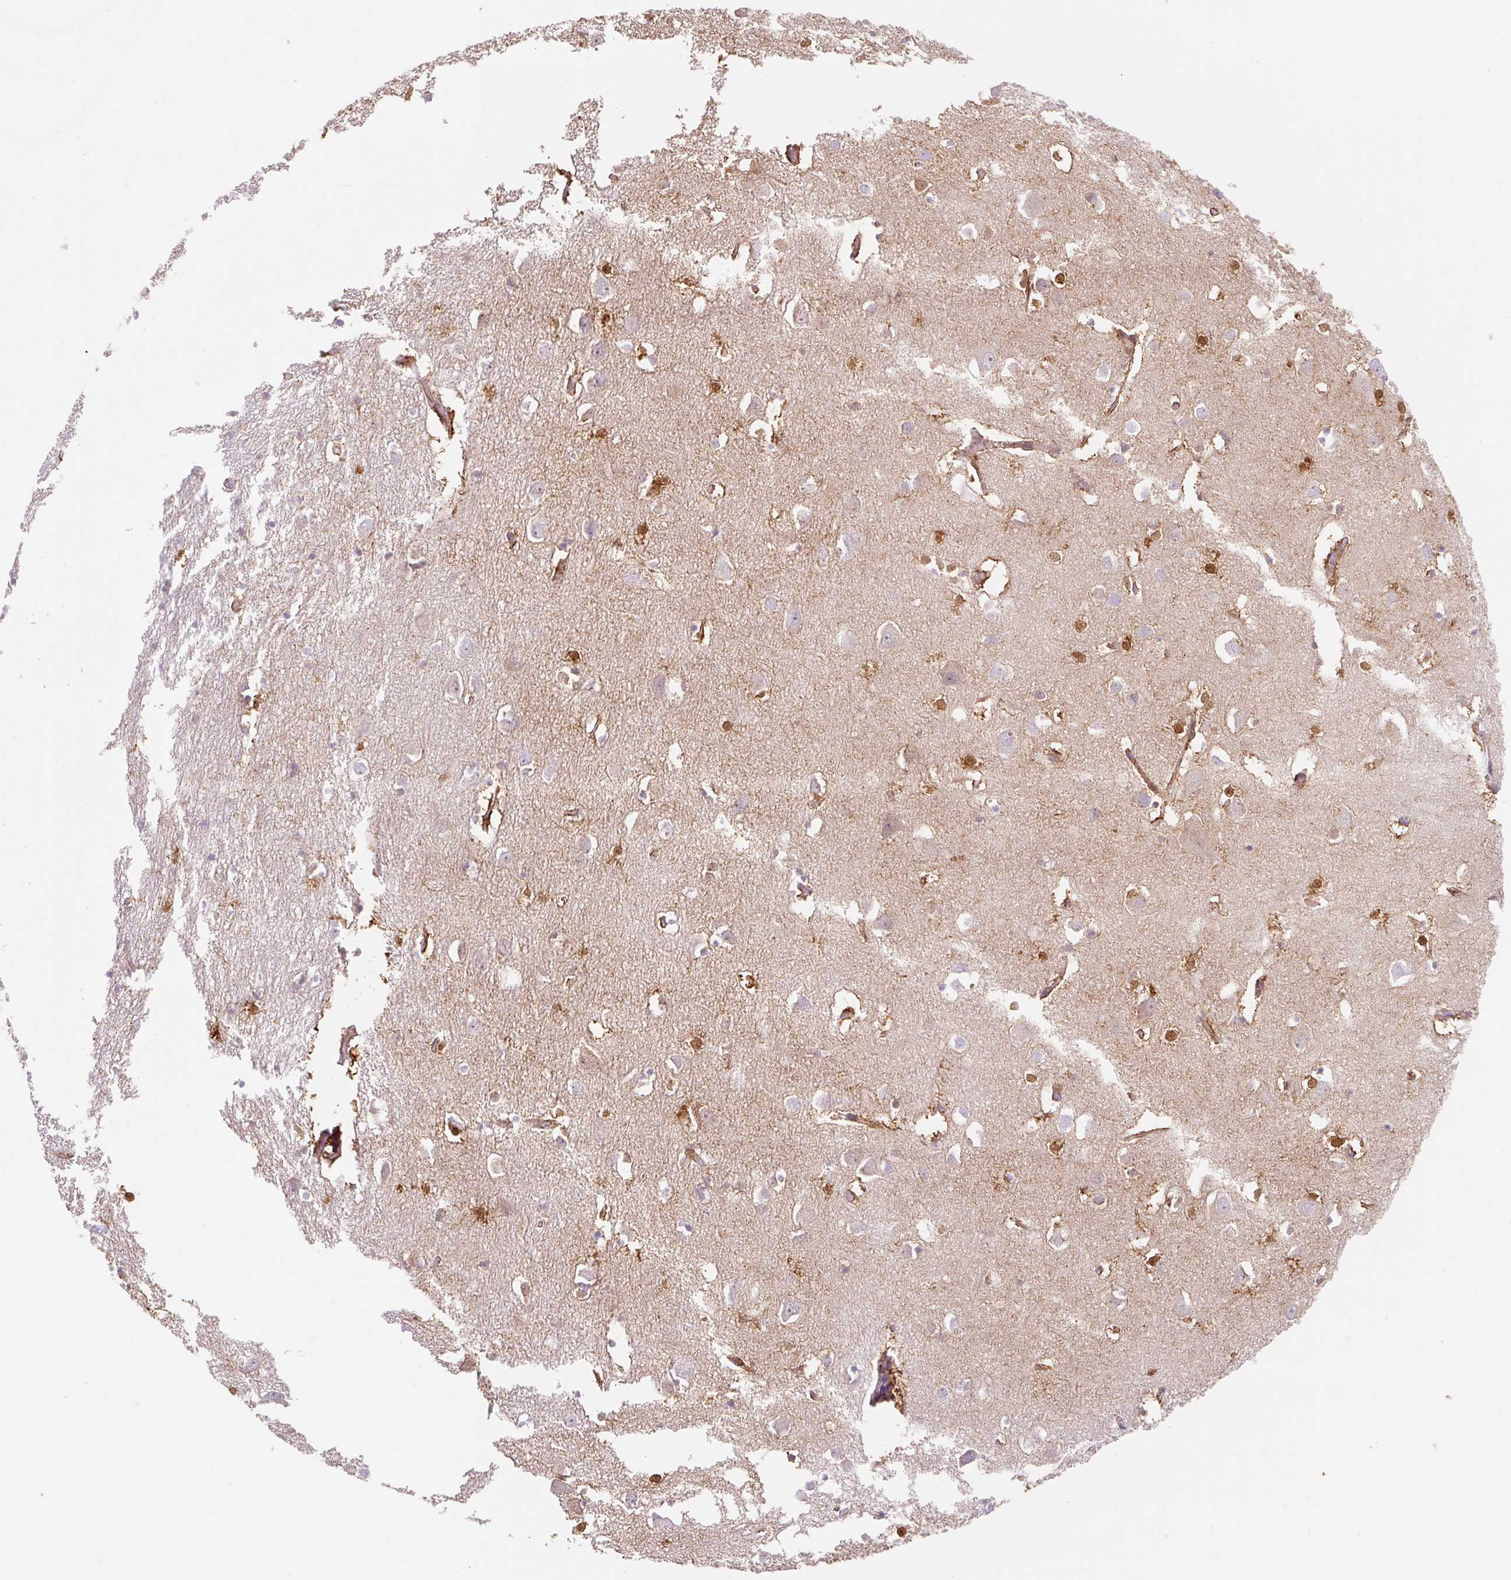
{"staining": {"intensity": "moderate", "quantity": "25%-75%", "location": "cytoplasmic/membranous"}, "tissue": "cerebral cortex", "cell_type": "Endothelial cells", "image_type": "normal", "snomed": [{"axis": "morphology", "description": "Normal tissue, NOS"}, {"axis": "topography", "description": "Cerebral cortex"}], "caption": "Immunohistochemistry micrograph of unremarkable cerebral cortex stained for a protein (brown), which reveals medium levels of moderate cytoplasmic/membranous expression in about 25%-75% of endothelial cells.", "gene": "DHX35", "patient": {"sex": "male", "age": 70}}